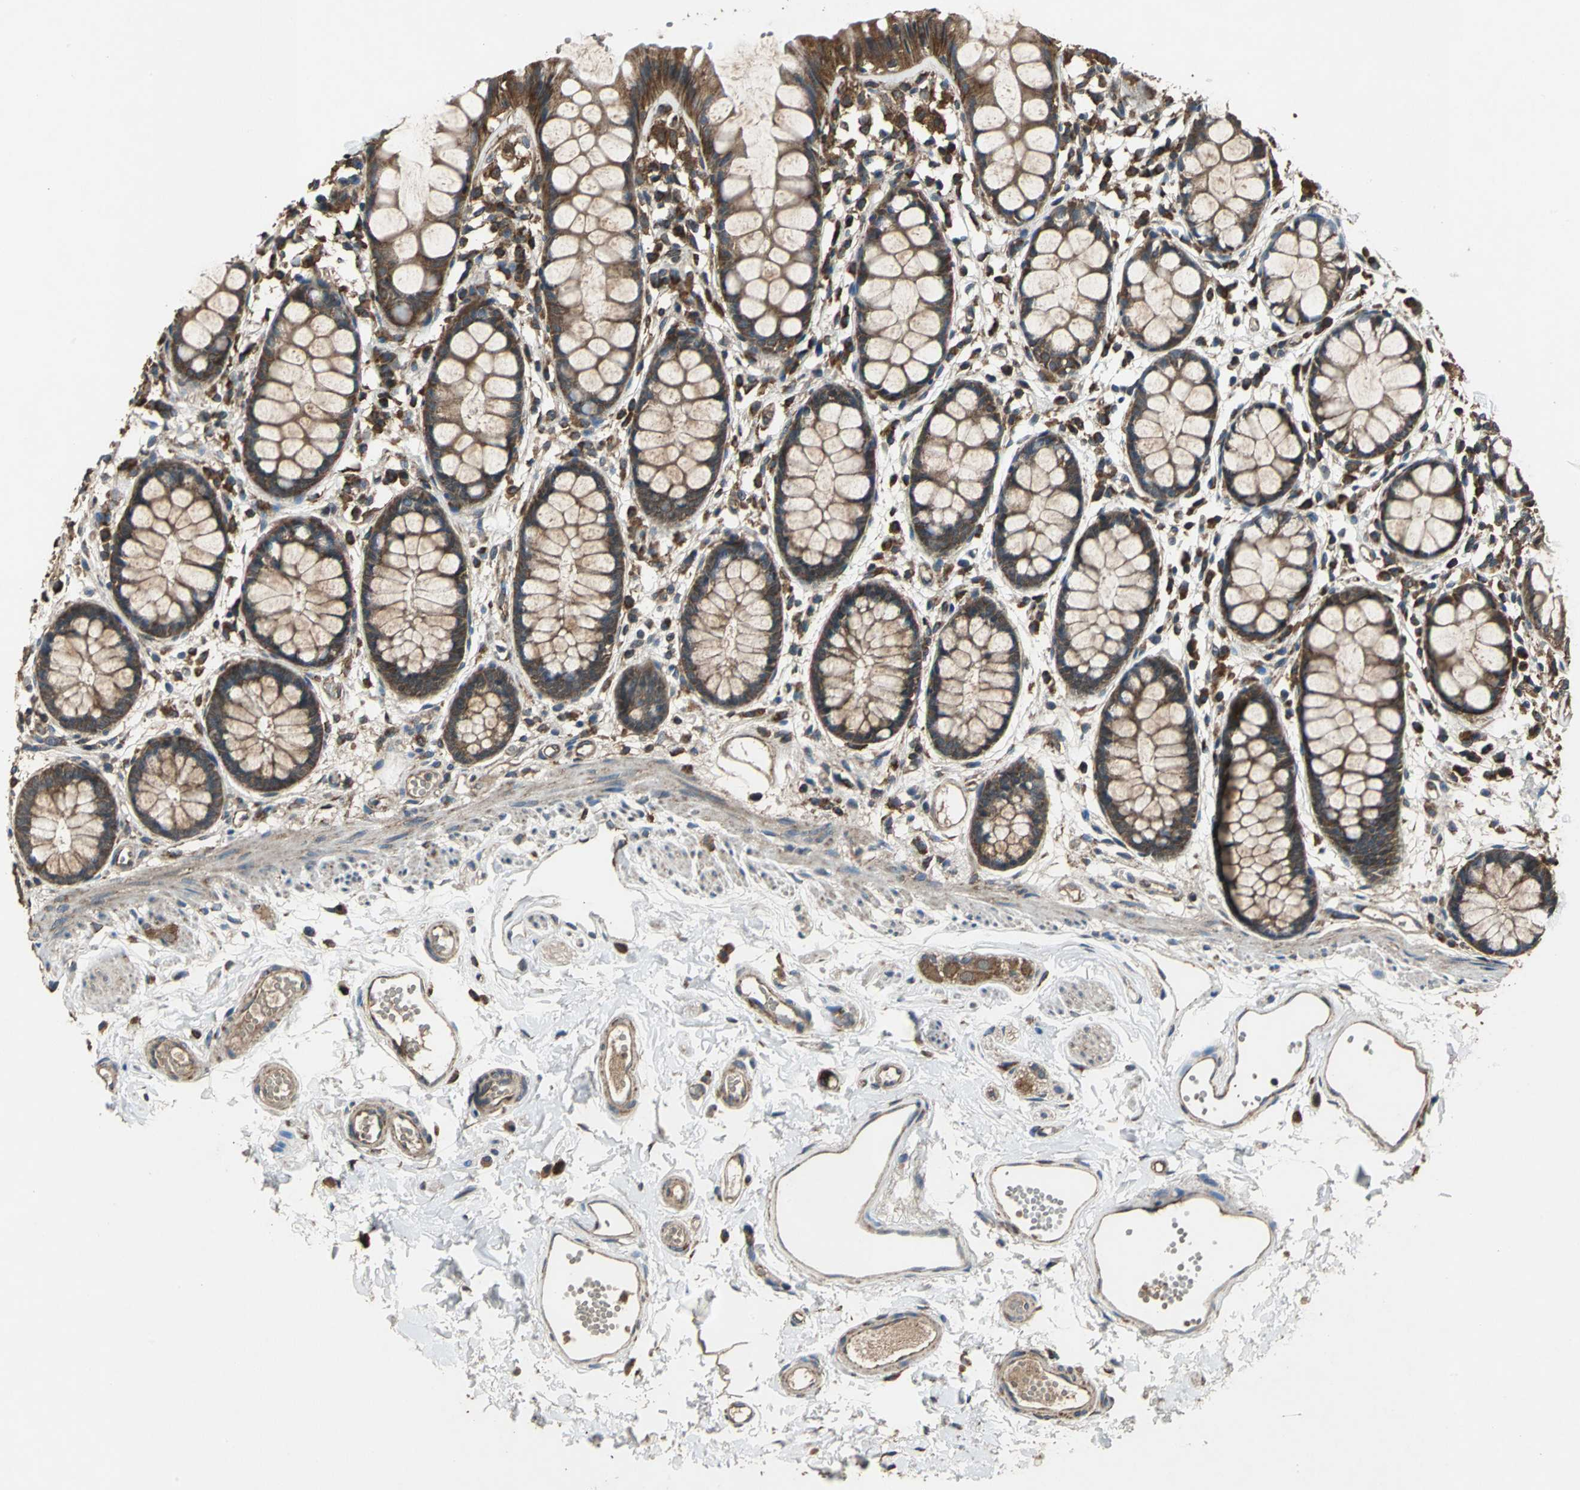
{"staining": {"intensity": "strong", "quantity": ">75%", "location": "cytoplasmic/membranous"}, "tissue": "rectum", "cell_type": "Glandular cells", "image_type": "normal", "snomed": [{"axis": "morphology", "description": "Normal tissue, NOS"}, {"axis": "topography", "description": "Rectum"}], "caption": "A high amount of strong cytoplasmic/membranous staining is present in about >75% of glandular cells in normal rectum.", "gene": "ZNF608", "patient": {"sex": "female", "age": 66}}